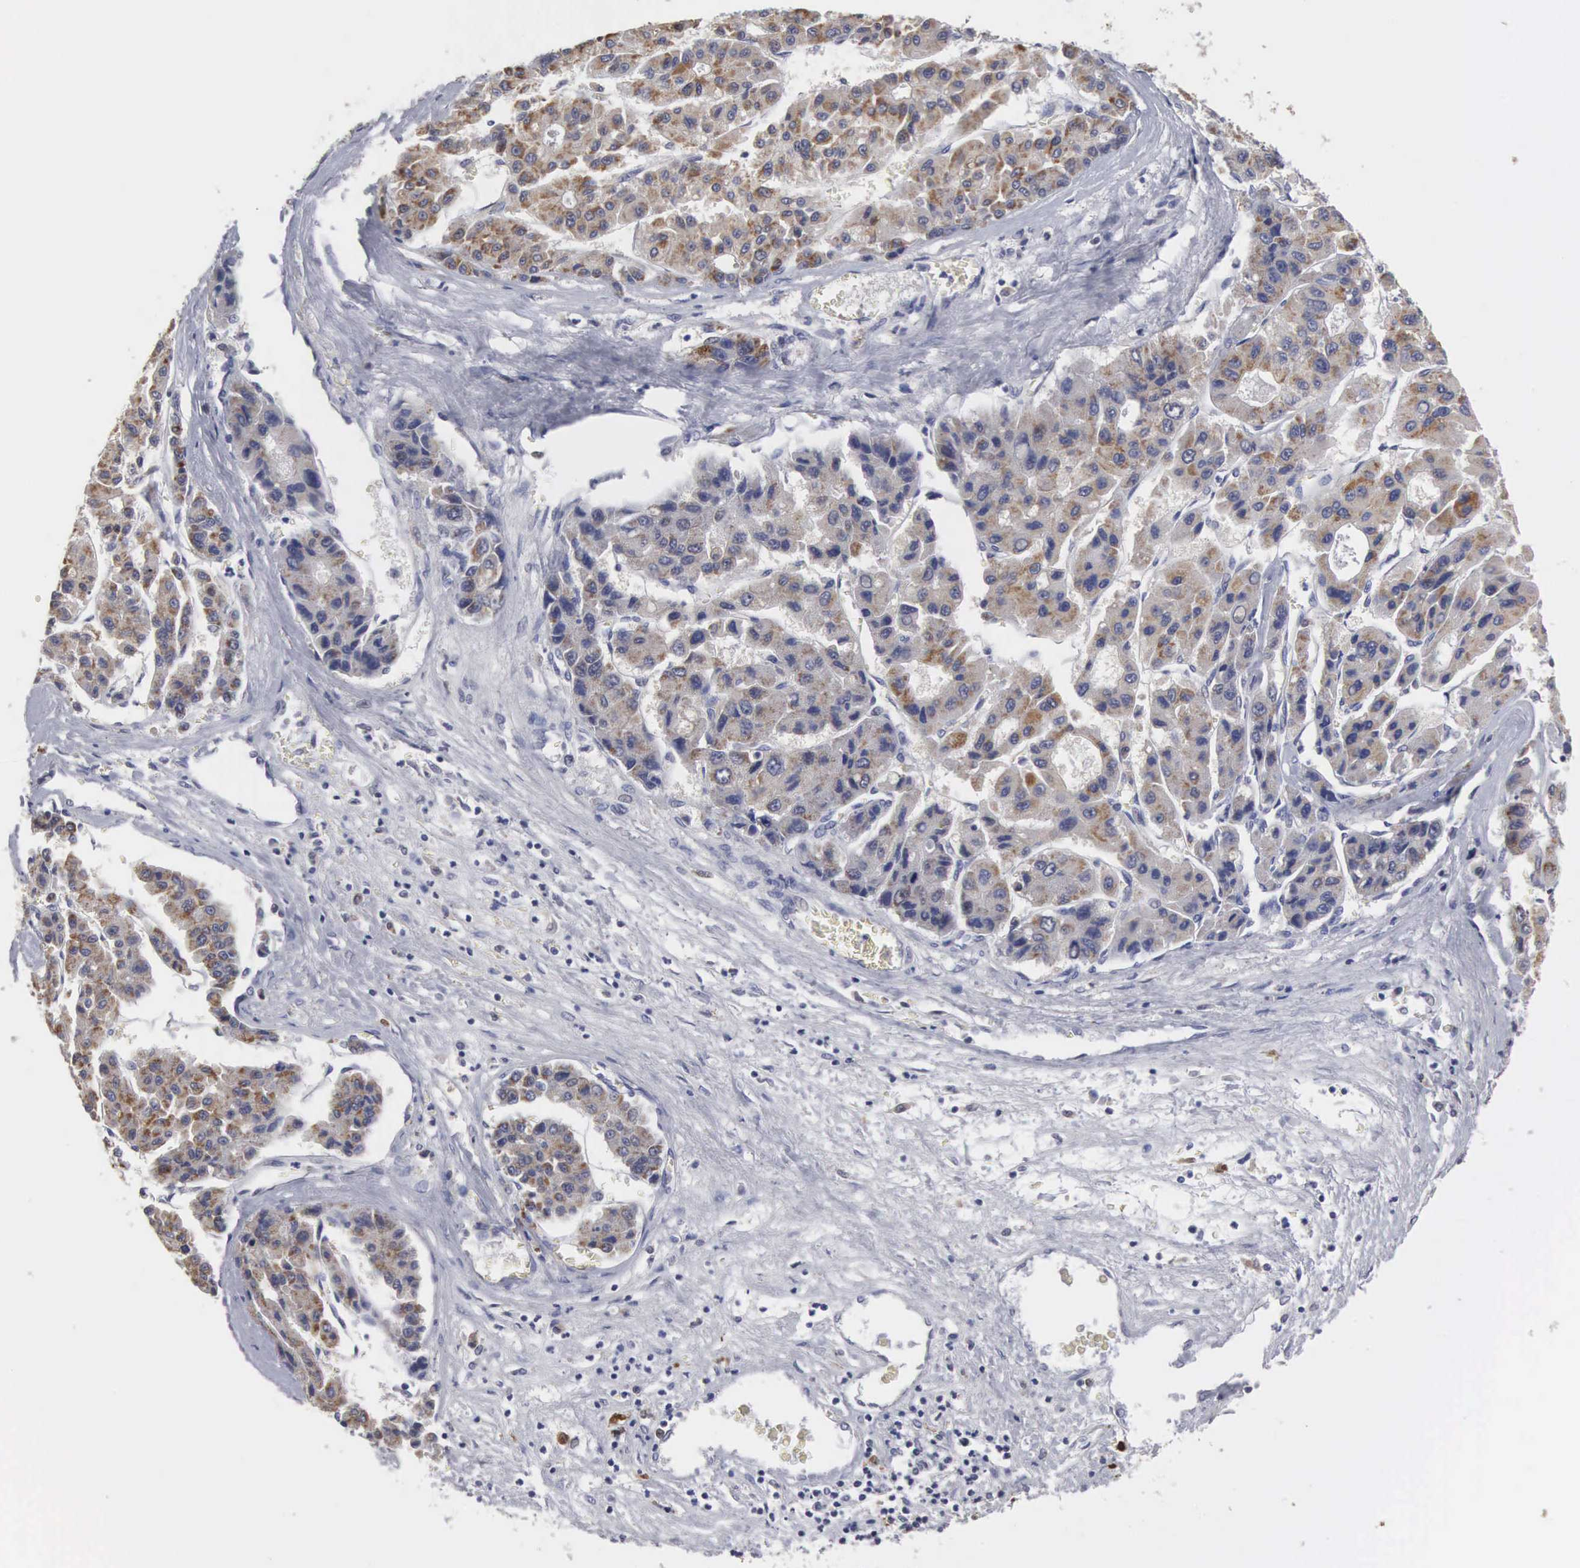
{"staining": {"intensity": "weak", "quantity": "25%-75%", "location": "cytoplasmic/membranous"}, "tissue": "liver cancer", "cell_type": "Tumor cells", "image_type": "cancer", "snomed": [{"axis": "morphology", "description": "Carcinoma, Hepatocellular, NOS"}, {"axis": "topography", "description": "Liver"}], "caption": "Approximately 25%-75% of tumor cells in human liver cancer demonstrate weak cytoplasmic/membranous protein staining as visualized by brown immunohistochemical staining.", "gene": "HMOX1", "patient": {"sex": "male", "age": 64}}